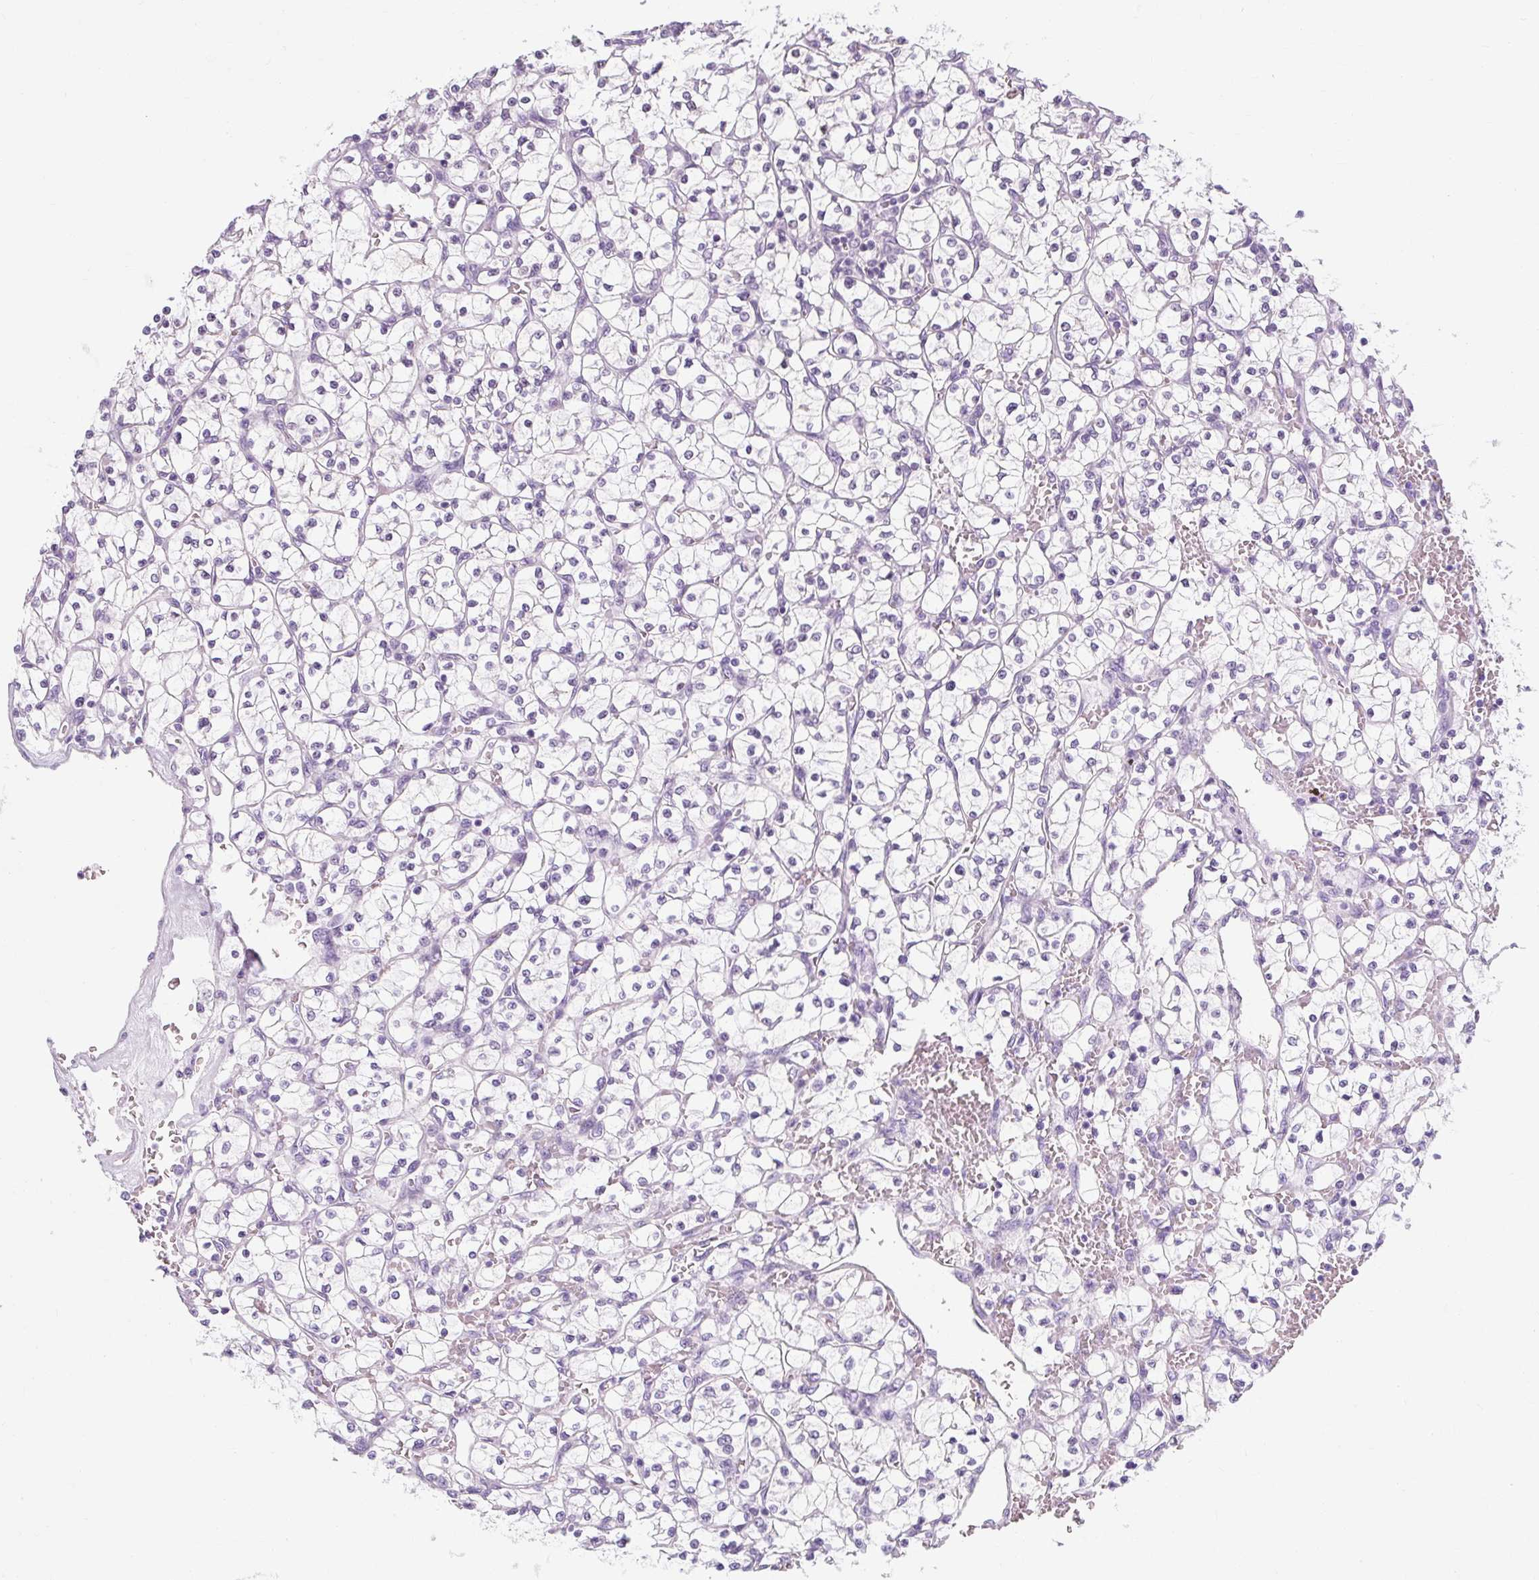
{"staining": {"intensity": "negative", "quantity": "none", "location": "none"}, "tissue": "renal cancer", "cell_type": "Tumor cells", "image_type": "cancer", "snomed": [{"axis": "morphology", "description": "Adenocarcinoma, NOS"}, {"axis": "topography", "description": "Kidney"}], "caption": "Human adenocarcinoma (renal) stained for a protein using IHC shows no staining in tumor cells.", "gene": "RYBP", "patient": {"sex": "female", "age": 64}}